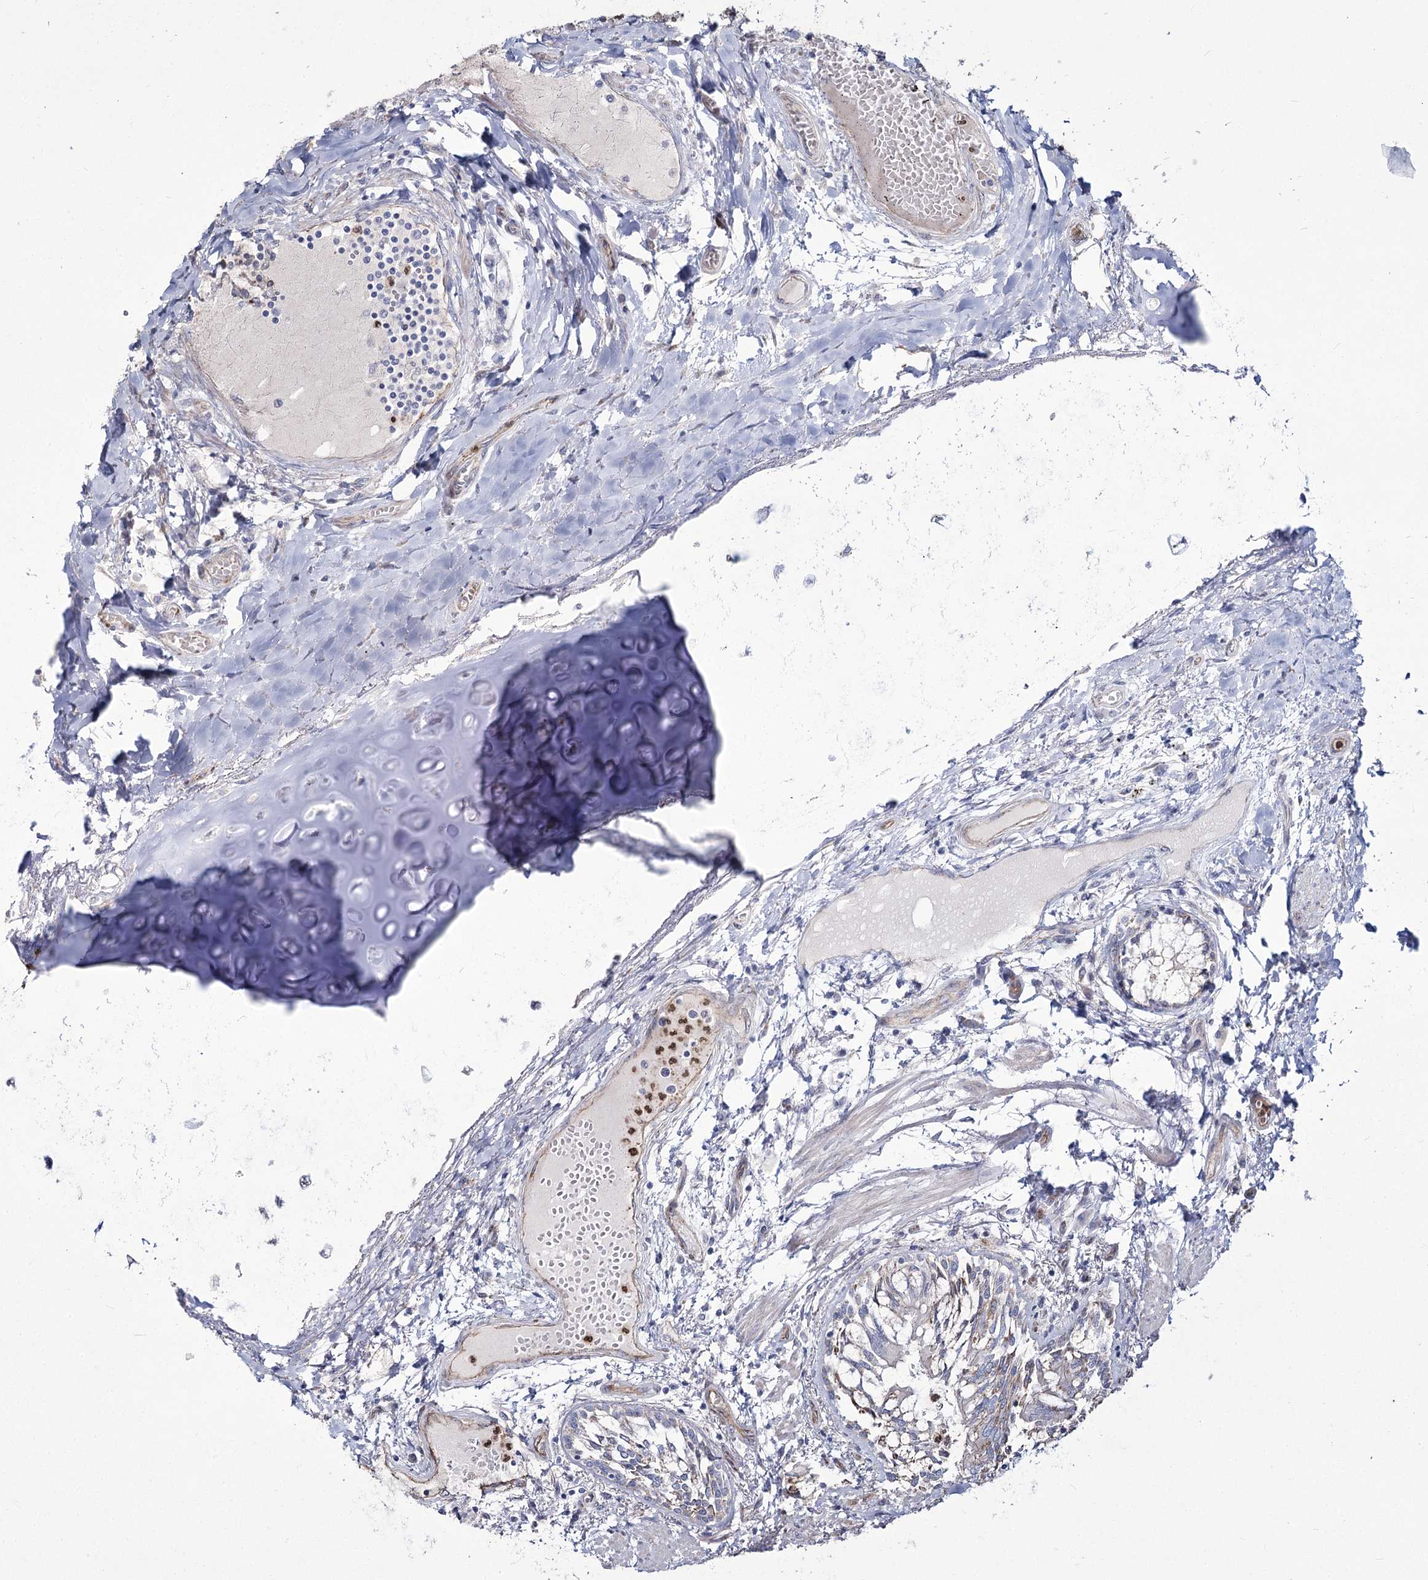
{"staining": {"intensity": "negative", "quantity": "none", "location": "none"}, "tissue": "lung", "cell_type": "Alveolar cells", "image_type": "normal", "snomed": [{"axis": "morphology", "description": "Normal tissue, NOS"}, {"axis": "topography", "description": "Bronchus"}, {"axis": "topography", "description": "Lung"}], "caption": "This is an immunohistochemistry (IHC) histopathology image of unremarkable human lung. There is no staining in alveolar cells.", "gene": "ME3", "patient": {"sex": "female", "age": 49}}